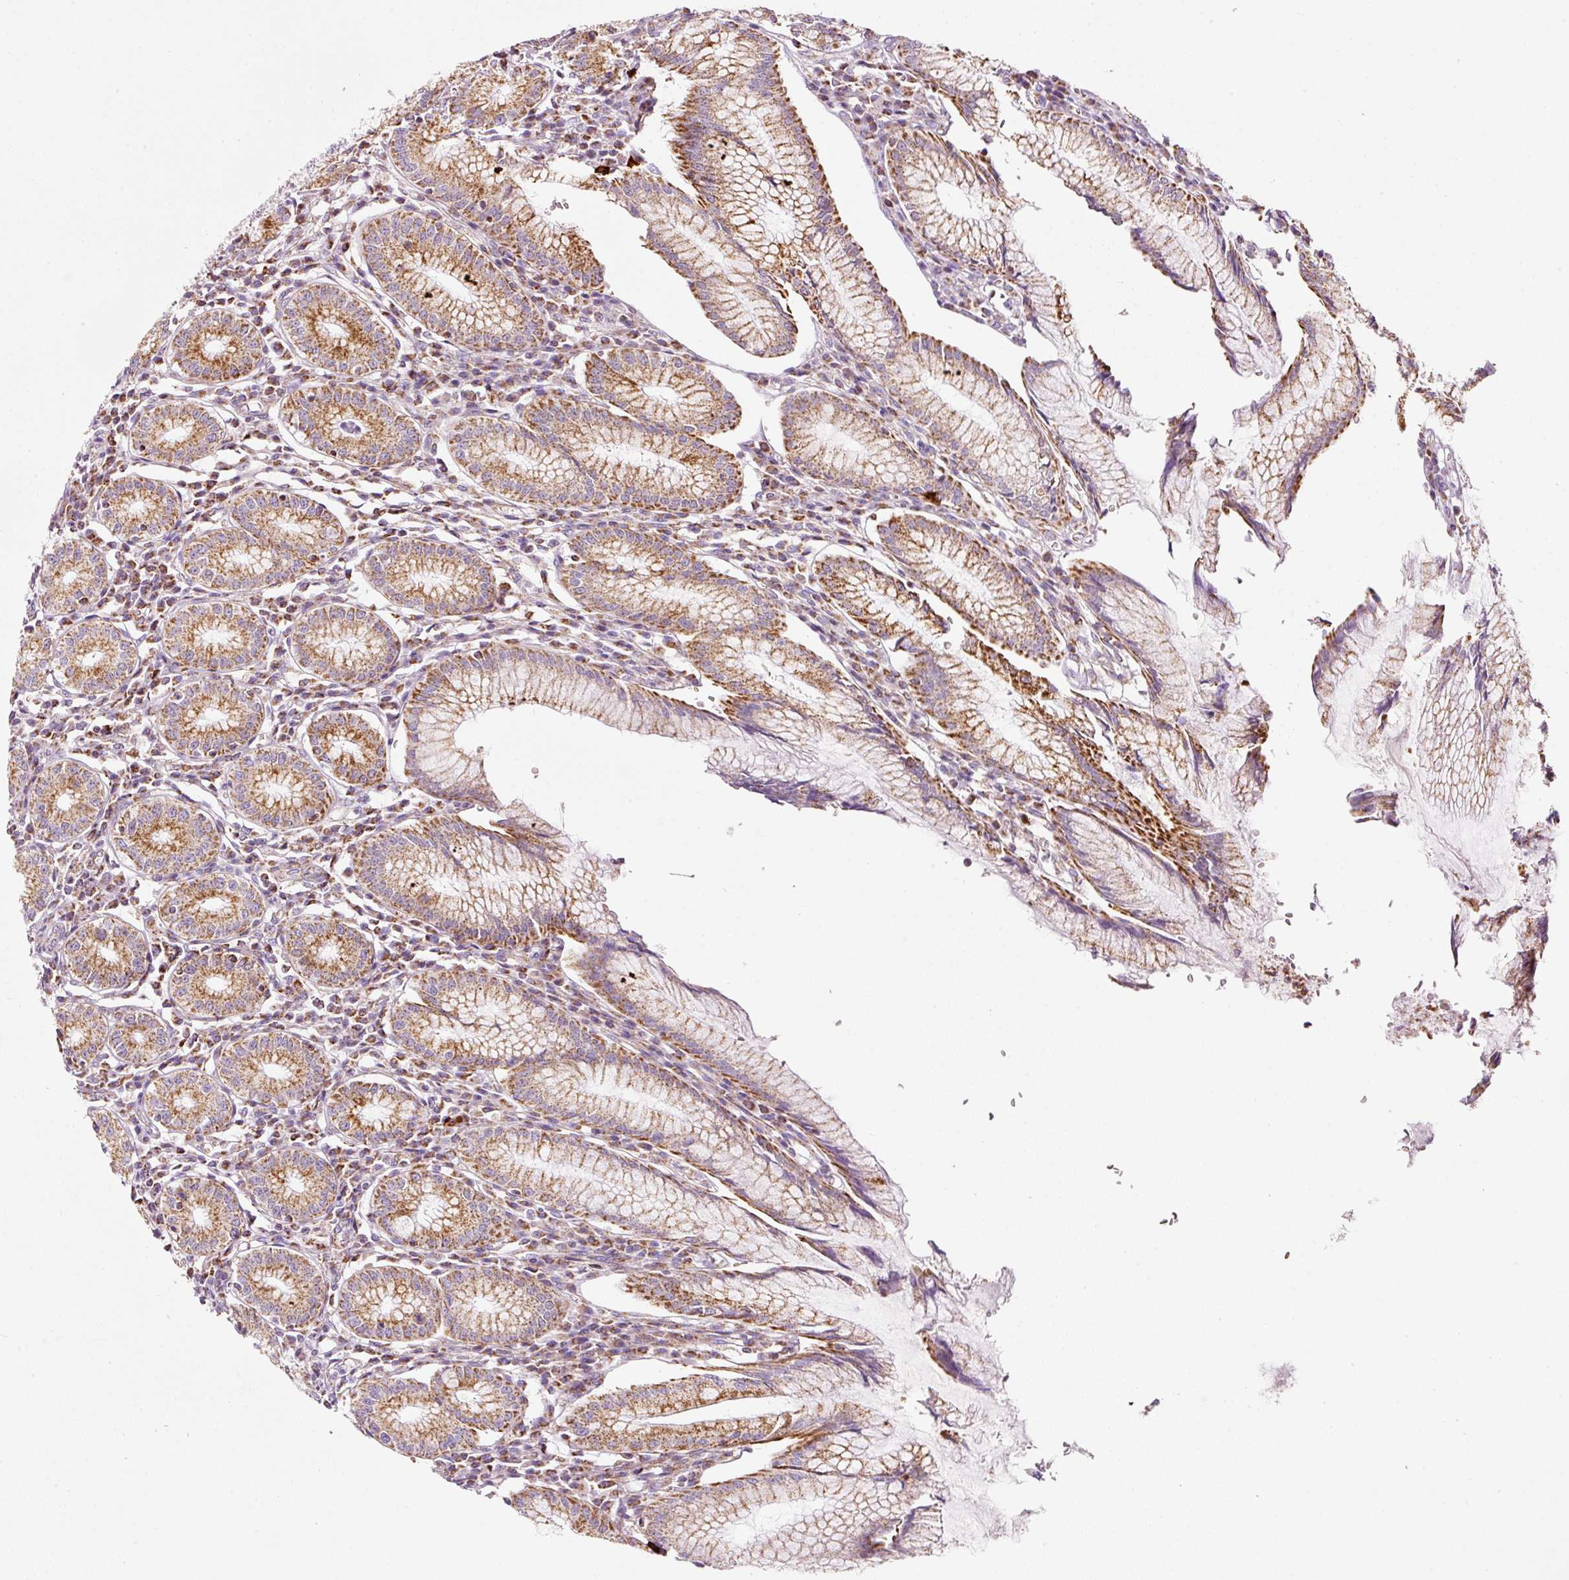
{"staining": {"intensity": "strong", "quantity": "25%-75%", "location": "cytoplasmic/membranous"}, "tissue": "stomach", "cell_type": "Glandular cells", "image_type": "normal", "snomed": [{"axis": "morphology", "description": "Normal tissue, NOS"}, {"axis": "topography", "description": "Stomach"}], "caption": "A brown stain labels strong cytoplasmic/membranous expression of a protein in glandular cells of normal stomach.", "gene": "SDHA", "patient": {"sex": "male", "age": 55}}